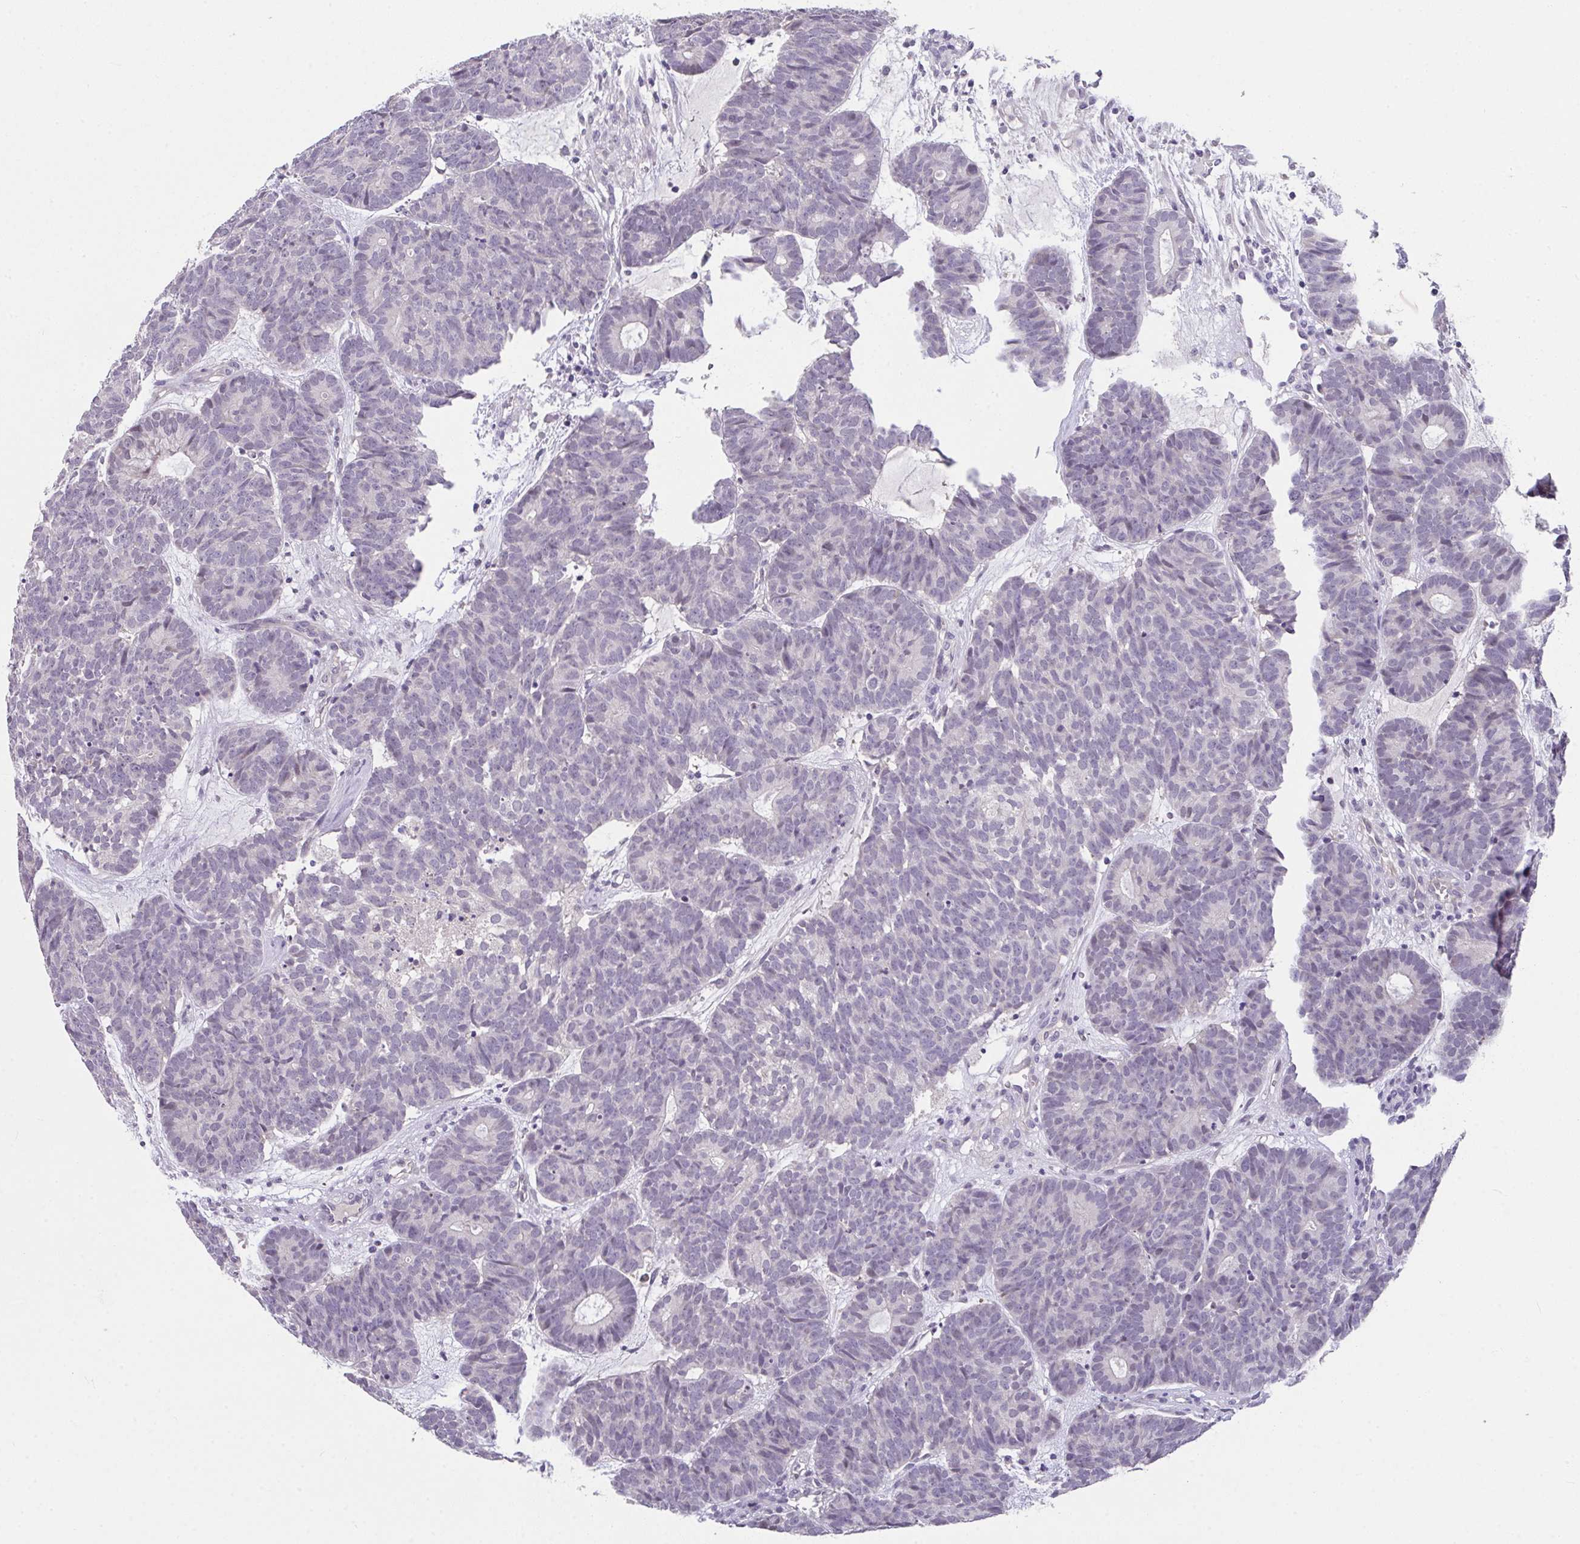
{"staining": {"intensity": "negative", "quantity": "none", "location": "none"}, "tissue": "head and neck cancer", "cell_type": "Tumor cells", "image_type": "cancer", "snomed": [{"axis": "morphology", "description": "Adenocarcinoma, NOS"}, {"axis": "topography", "description": "Head-Neck"}], "caption": "High power microscopy image of an immunohistochemistry photomicrograph of head and neck cancer (adenocarcinoma), revealing no significant staining in tumor cells.", "gene": "GLTPD2", "patient": {"sex": "female", "age": 81}}